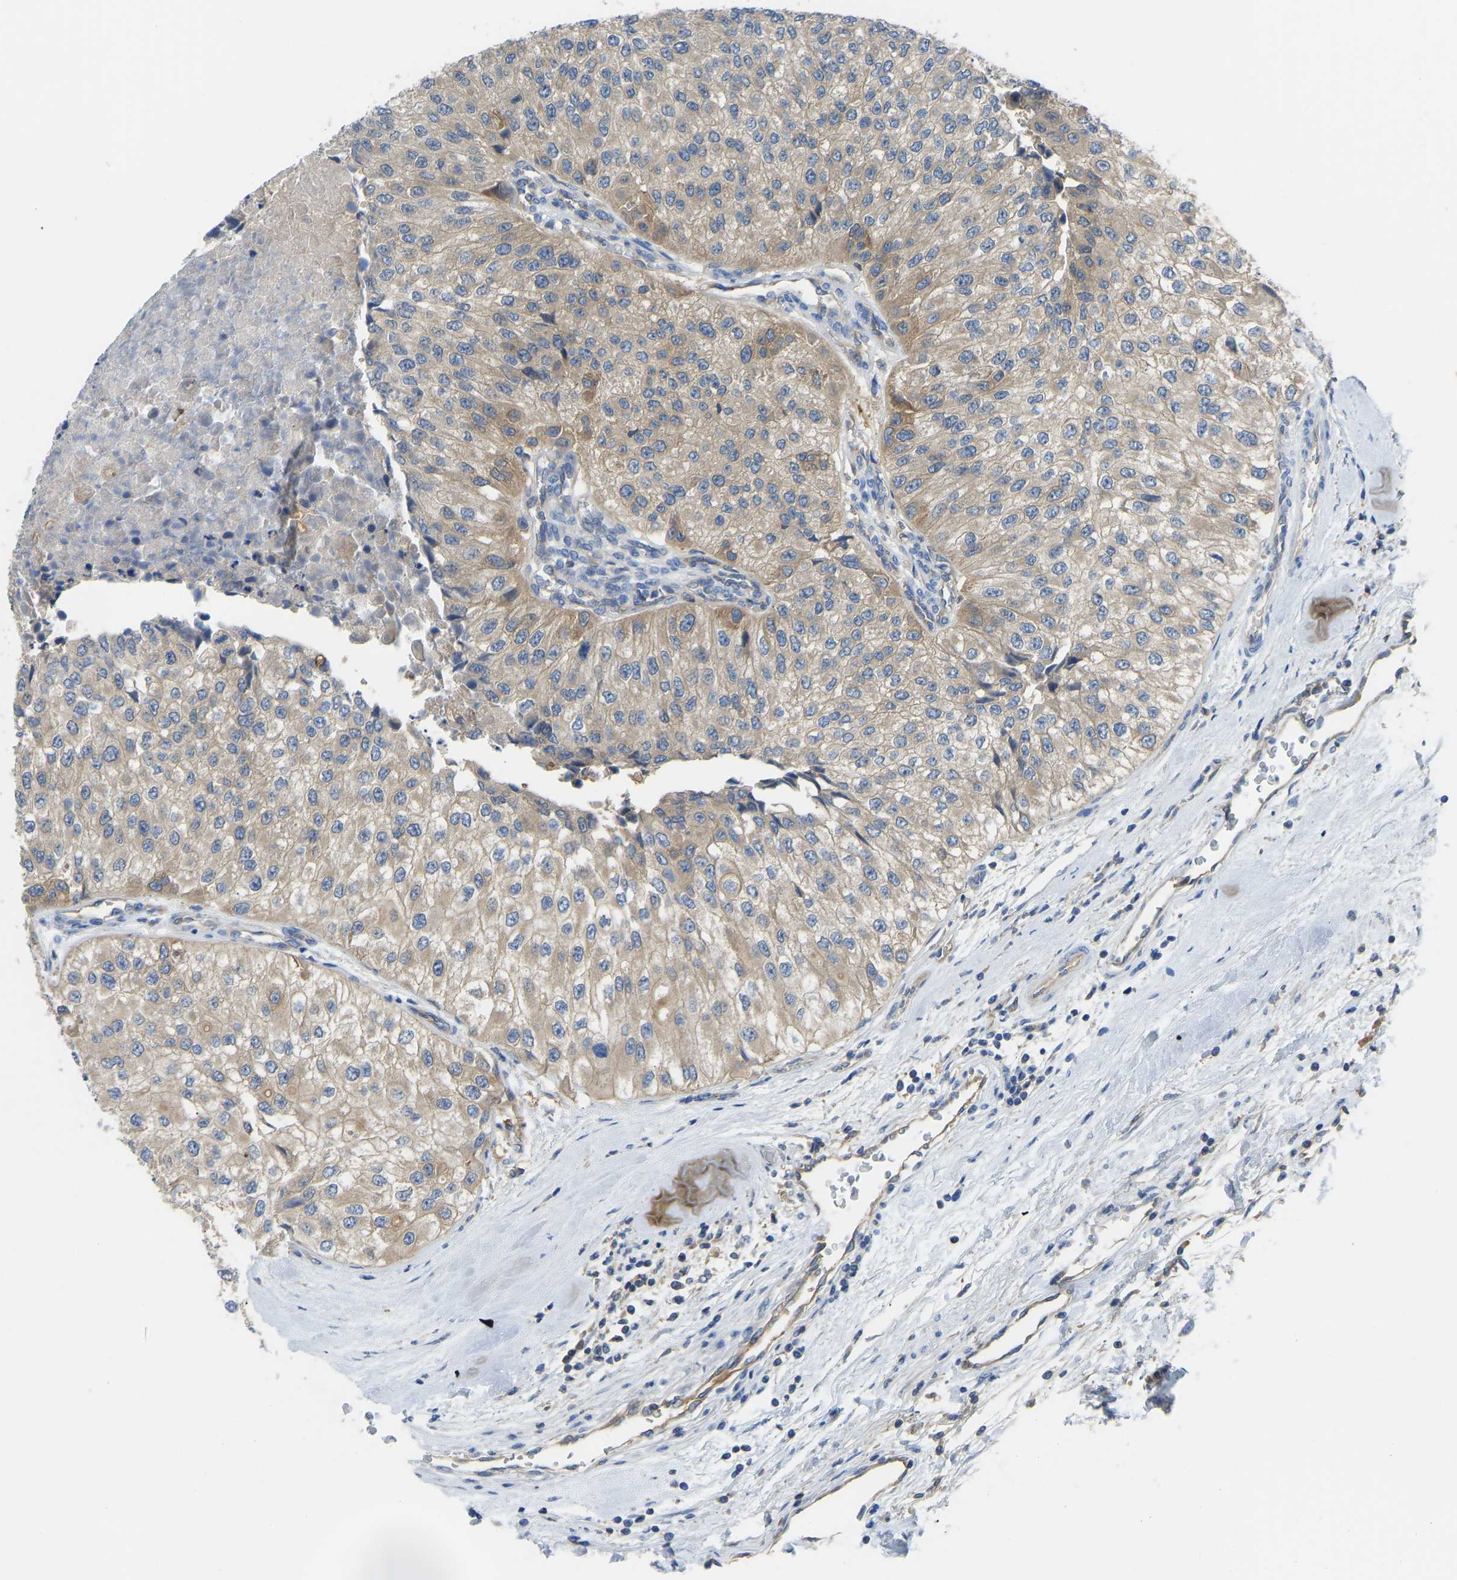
{"staining": {"intensity": "weak", "quantity": ">75%", "location": "cytoplasmic/membranous"}, "tissue": "urothelial cancer", "cell_type": "Tumor cells", "image_type": "cancer", "snomed": [{"axis": "morphology", "description": "Urothelial carcinoma, High grade"}, {"axis": "topography", "description": "Kidney"}, {"axis": "topography", "description": "Urinary bladder"}], "caption": "This is an image of immunohistochemistry (IHC) staining of urothelial cancer, which shows weak staining in the cytoplasmic/membranous of tumor cells.", "gene": "PPP3CA", "patient": {"sex": "male", "age": 77}}